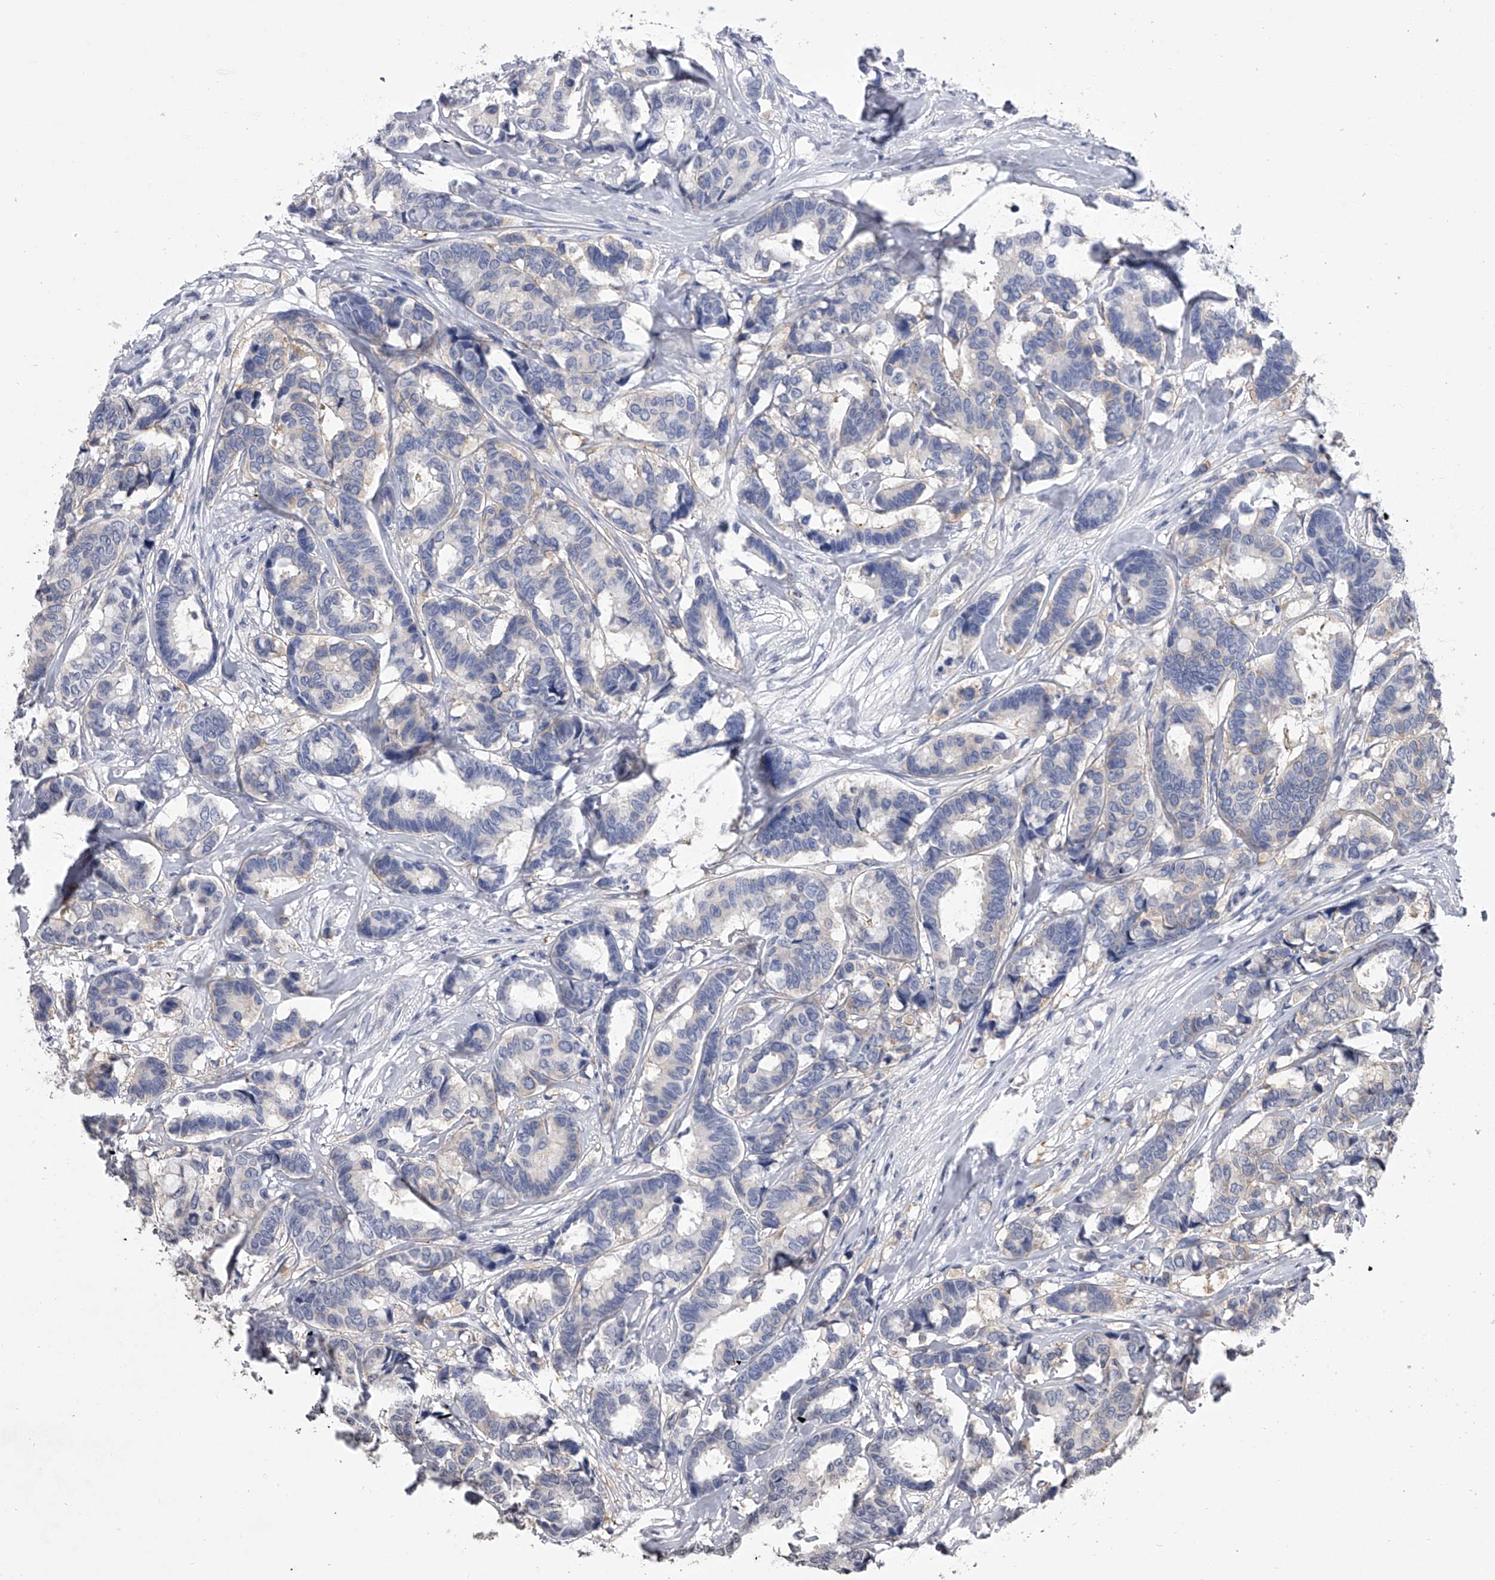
{"staining": {"intensity": "negative", "quantity": "none", "location": "none"}, "tissue": "breast cancer", "cell_type": "Tumor cells", "image_type": "cancer", "snomed": [{"axis": "morphology", "description": "Duct carcinoma"}, {"axis": "topography", "description": "Breast"}], "caption": "IHC of breast cancer shows no staining in tumor cells.", "gene": "TASP1", "patient": {"sex": "female", "age": 87}}